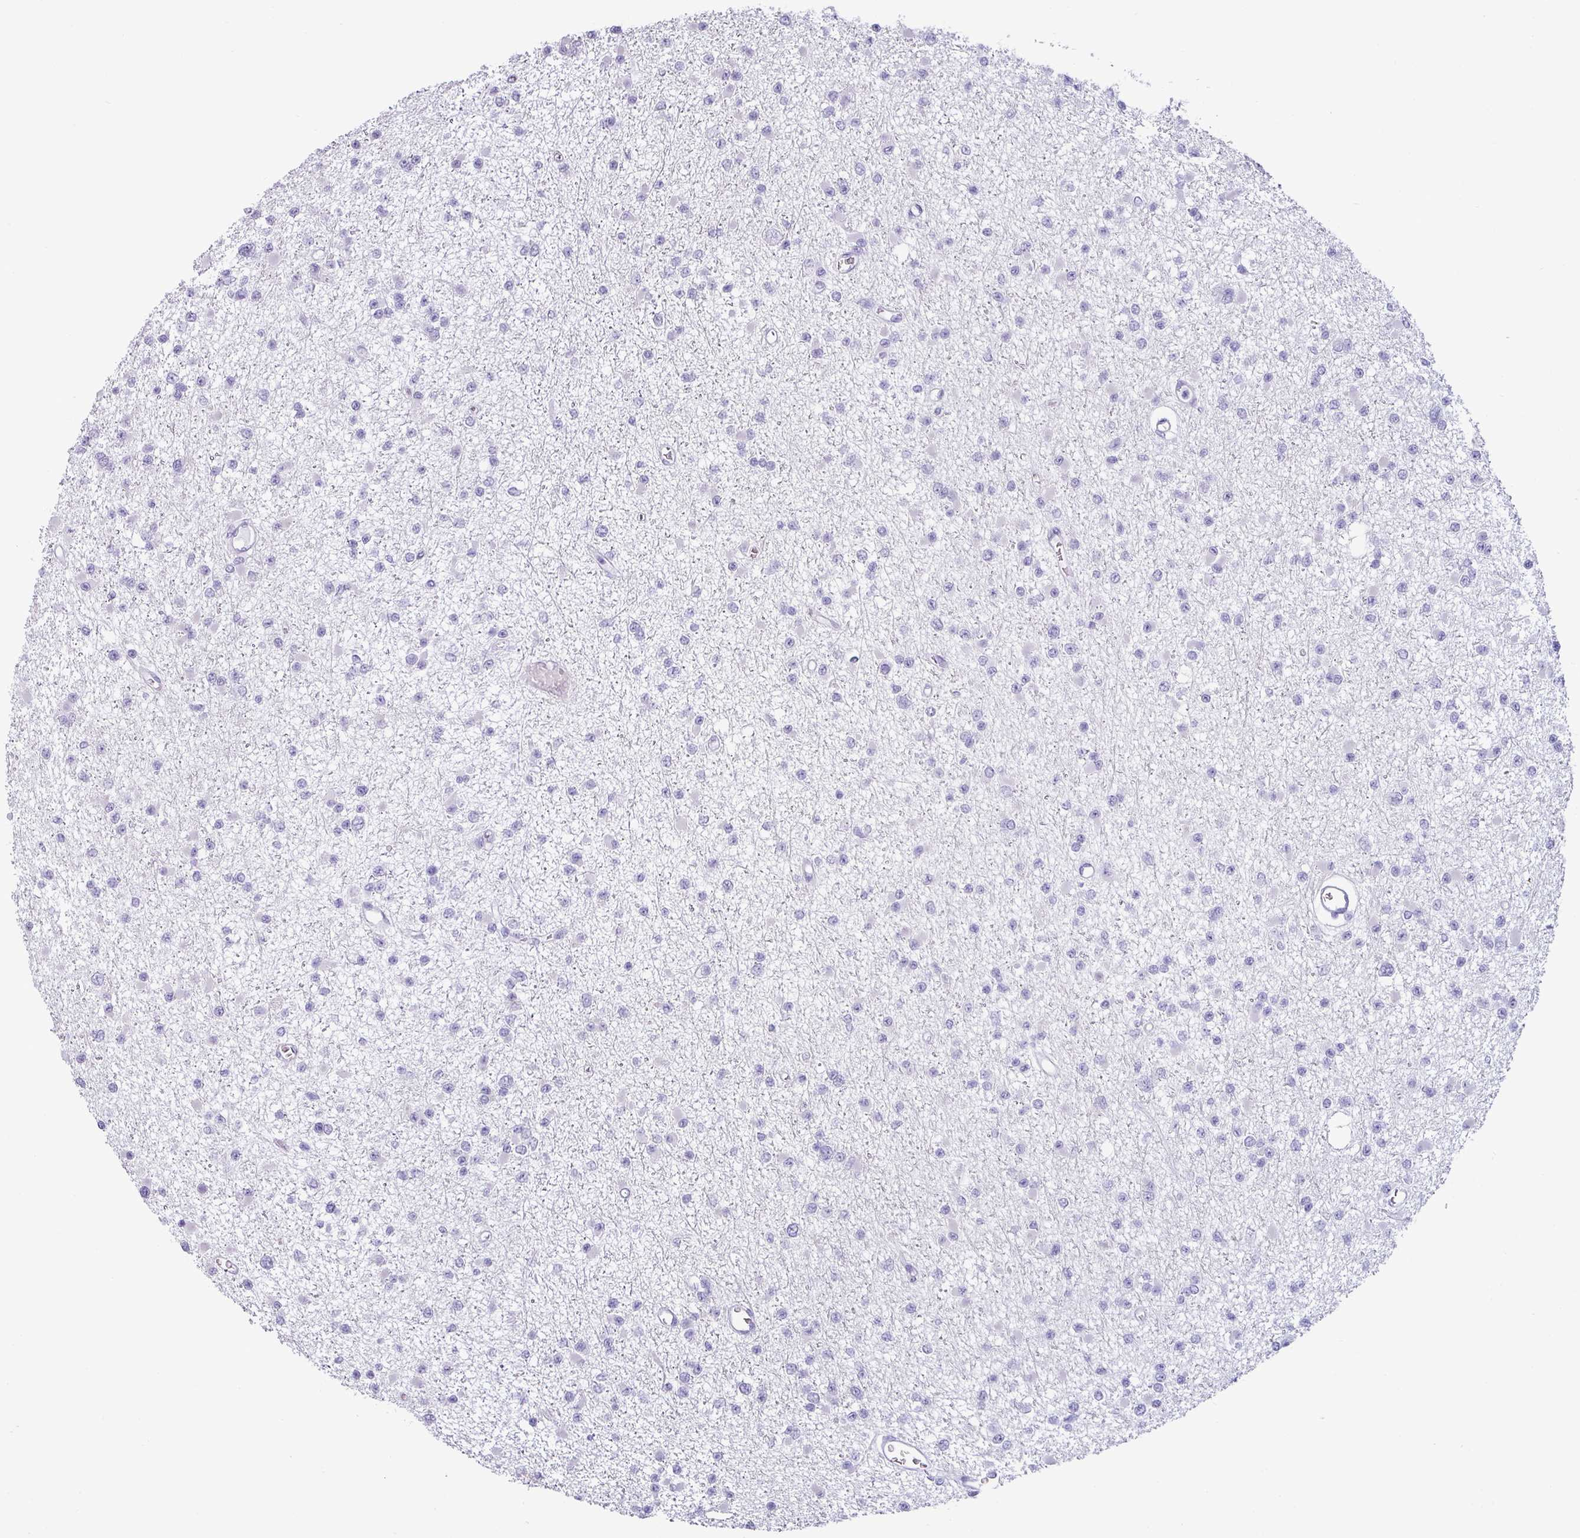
{"staining": {"intensity": "negative", "quantity": "none", "location": "none"}, "tissue": "glioma", "cell_type": "Tumor cells", "image_type": "cancer", "snomed": [{"axis": "morphology", "description": "Glioma, malignant, Low grade"}, {"axis": "topography", "description": "Brain"}], "caption": "A high-resolution image shows immunohistochemistry staining of low-grade glioma (malignant), which shows no significant expression in tumor cells. The staining is performed using DAB brown chromogen with nuclei counter-stained in using hematoxylin.", "gene": "VCY1B", "patient": {"sex": "female", "age": 22}}